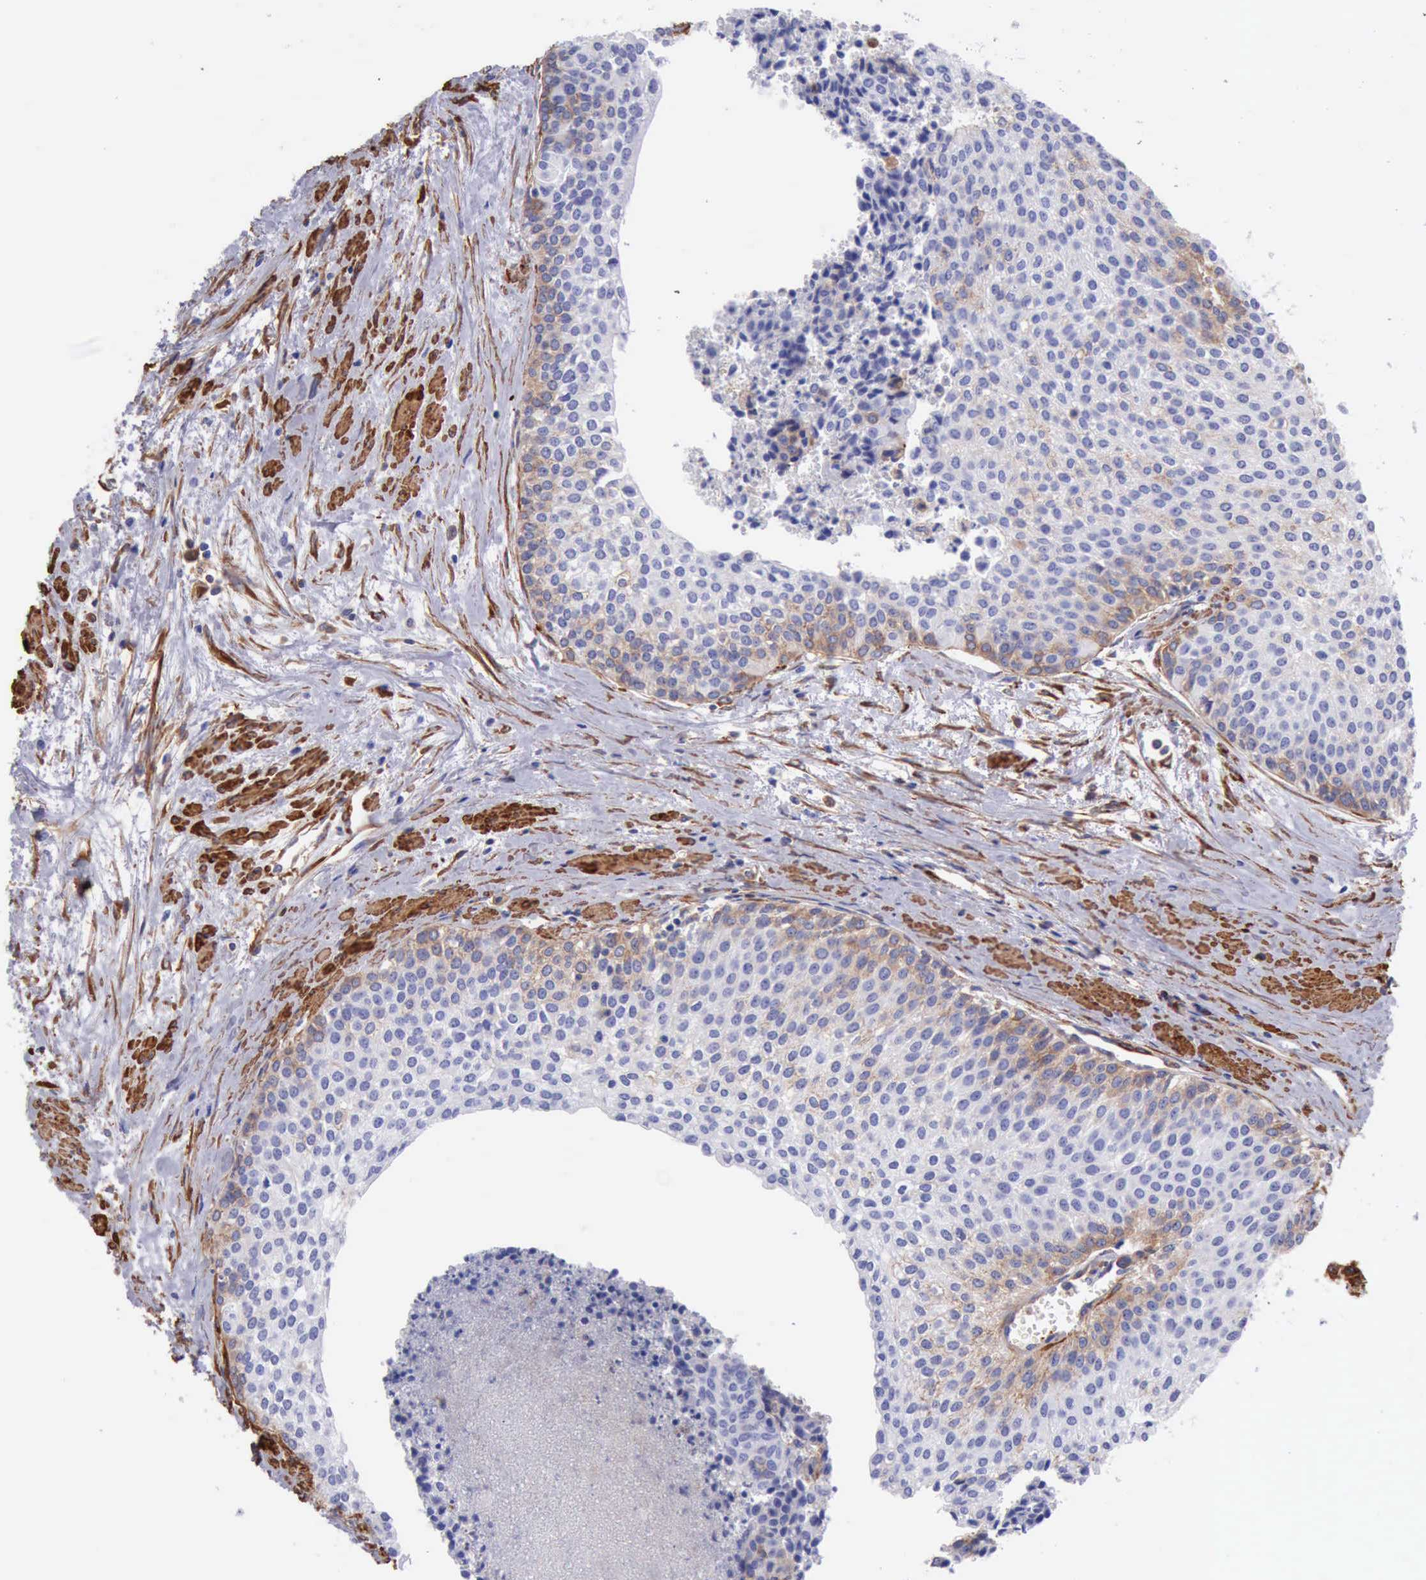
{"staining": {"intensity": "negative", "quantity": "none", "location": "none"}, "tissue": "urothelial cancer", "cell_type": "Tumor cells", "image_type": "cancer", "snomed": [{"axis": "morphology", "description": "Urothelial carcinoma, Low grade"}, {"axis": "topography", "description": "Urinary bladder"}], "caption": "There is no significant staining in tumor cells of low-grade urothelial carcinoma.", "gene": "FLNA", "patient": {"sex": "female", "age": 73}}